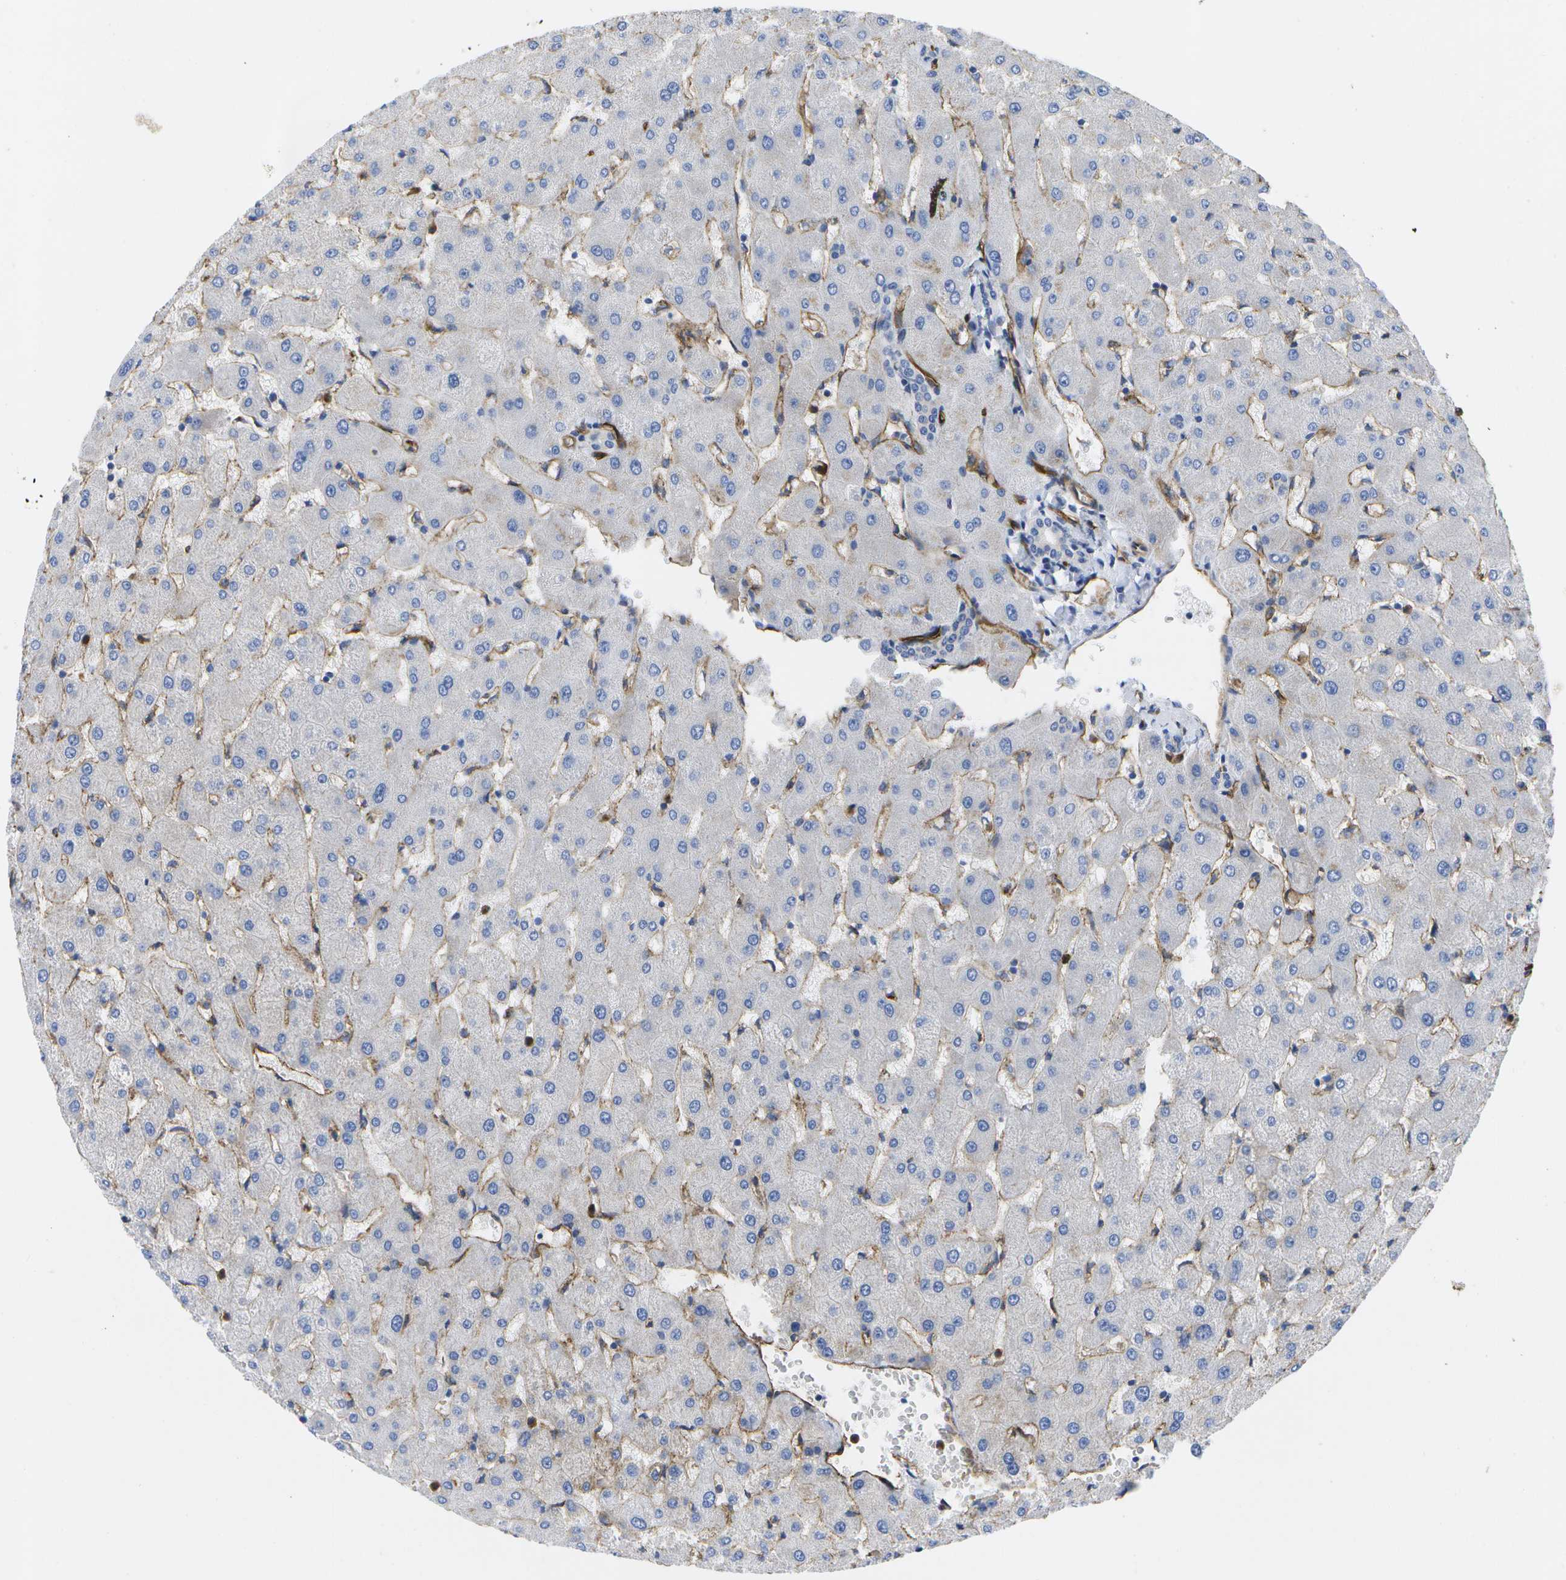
{"staining": {"intensity": "negative", "quantity": "none", "location": "none"}, "tissue": "liver", "cell_type": "Cholangiocytes", "image_type": "normal", "snomed": [{"axis": "morphology", "description": "Normal tissue, NOS"}, {"axis": "topography", "description": "Liver"}], "caption": "IHC image of normal liver: liver stained with DAB reveals no significant protein positivity in cholangiocytes. (Stains: DAB (3,3'-diaminobenzidine) IHC with hematoxylin counter stain, Microscopy: brightfield microscopy at high magnification).", "gene": "DYSF", "patient": {"sex": "female", "age": 63}}